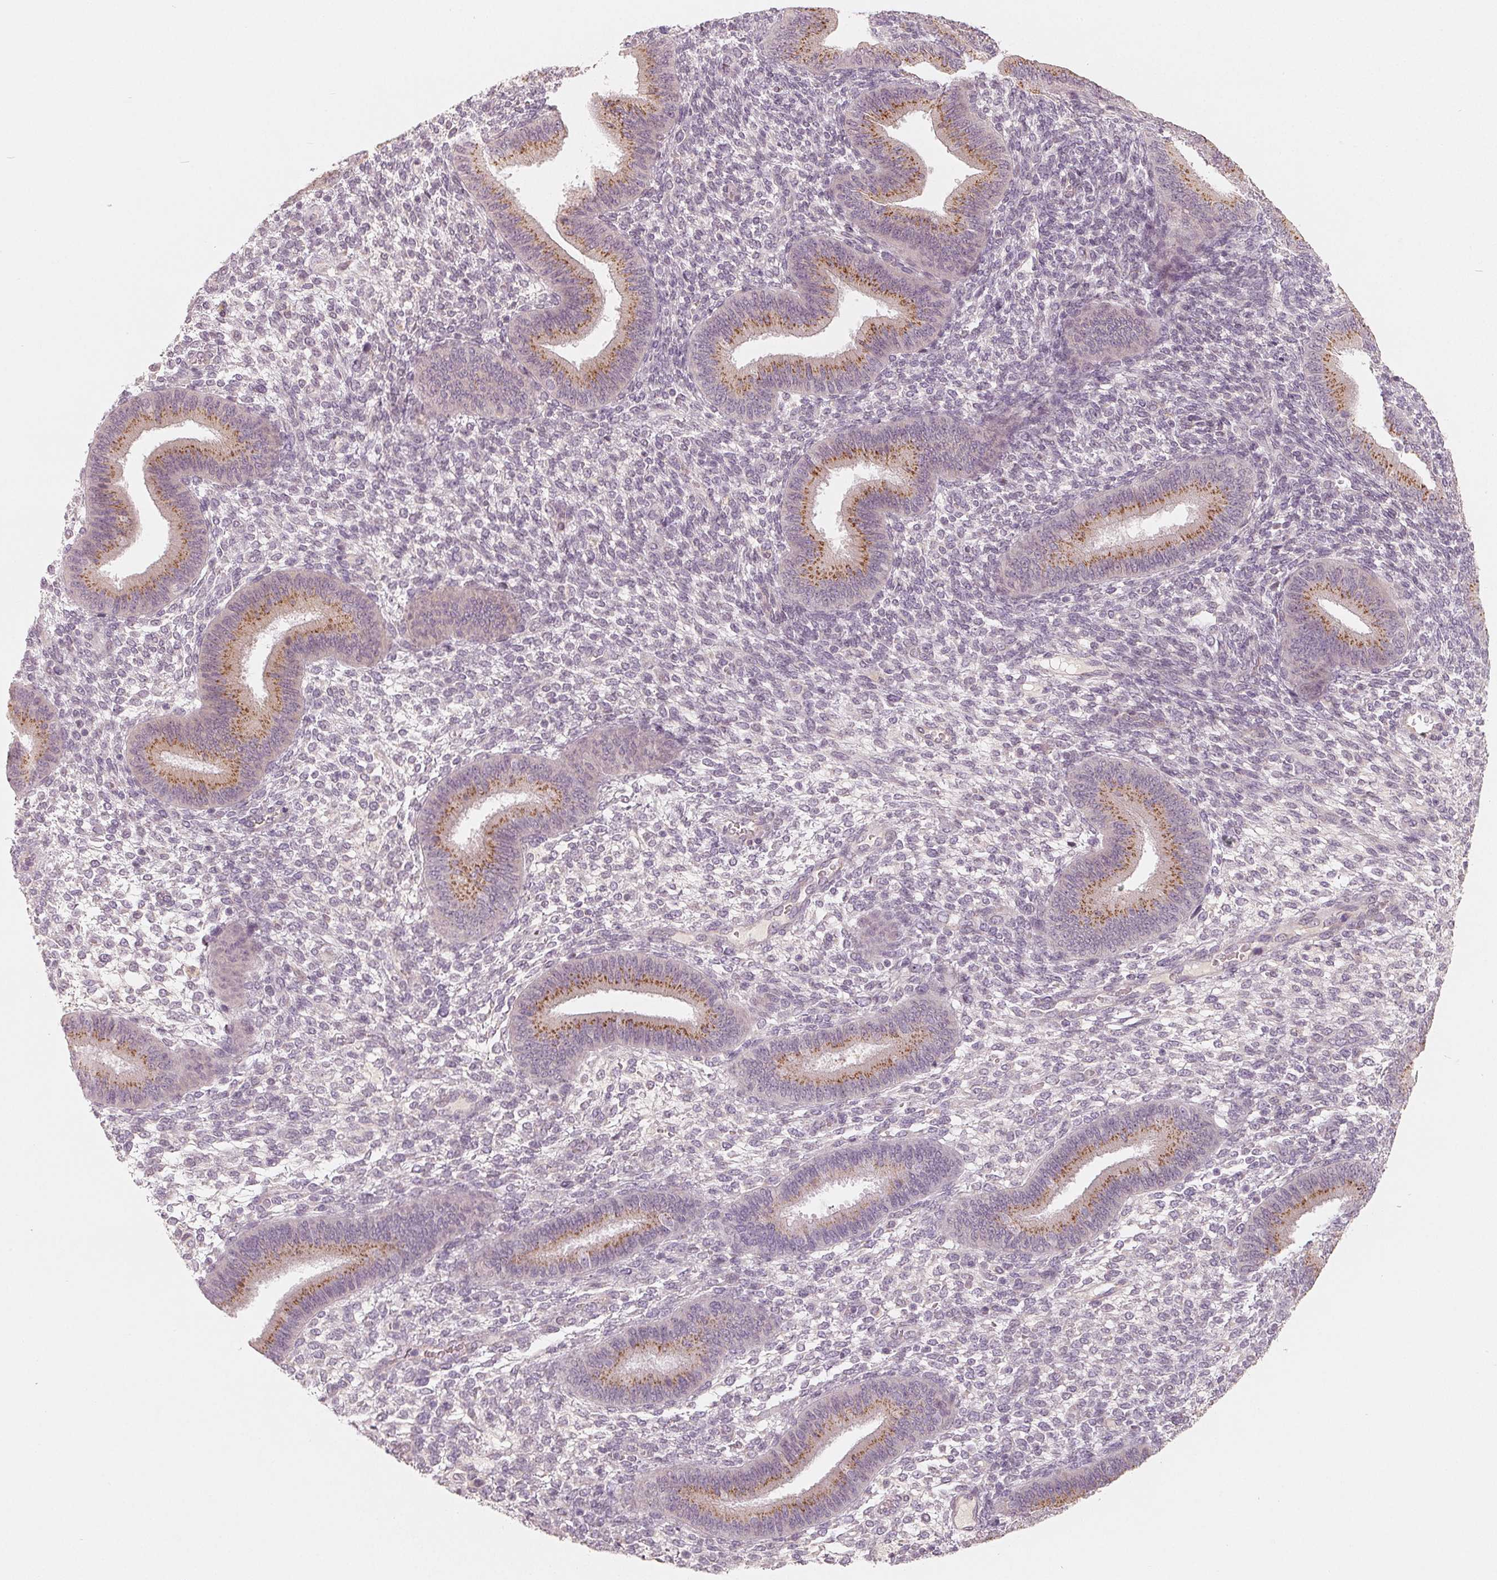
{"staining": {"intensity": "negative", "quantity": "none", "location": "none"}, "tissue": "endometrium", "cell_type": "Cells in endometrial stroma", "image_type": "normal", "snomed": [{"axis": "morphology", "description": "Normal tissue, NOS"}, {"axis": "topography", "description": "Endometrium"}], "caption": "This is an immunohistochemistry histopathology image of unremarkable endometrium. There is no positivity in cells in endometrial stroma.", "gene": "TMSB15B", "patient": {"sex": "female", "age": 39}}